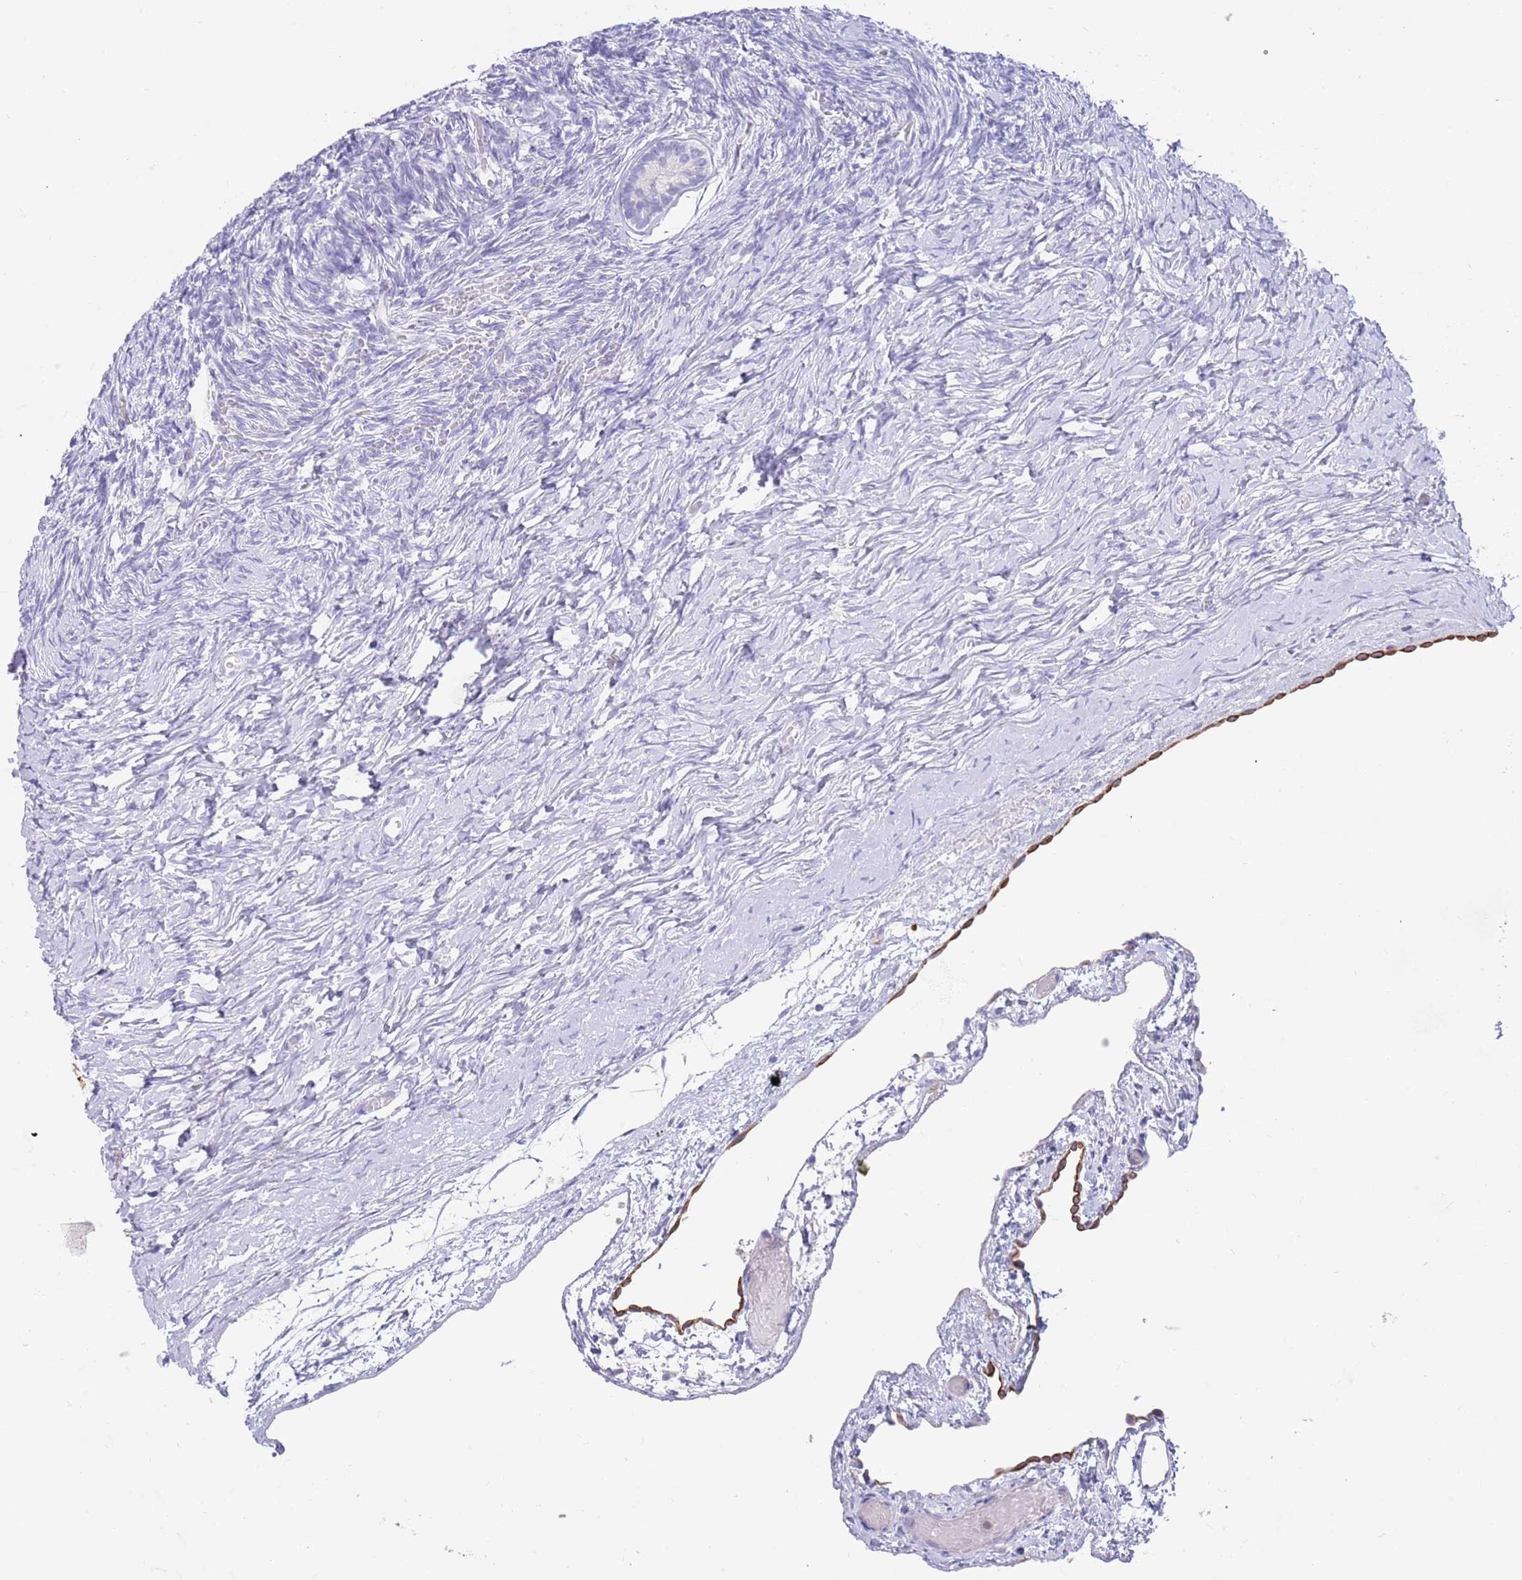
{"staining": {"intensity": "negative", "quantity": "none", "location": "none"}, "tissue": "ovary", "cell_type": "Follicle cells", "image_type": "normal", "snomed": [{"axis": "morphology", "description": "Normal tissue, NOS"}, {"axis": "topography", "description": "Ovary"}], "caption": "An IHC photomicrograph of normal ovary is shown. There is no staining in follicle cells of ovary. (DAB immunohistochemistry (IHC) with hematoxylin counter stain).", "gene": "CCDC149", "patient": {"sex": "female", "age": 39}}